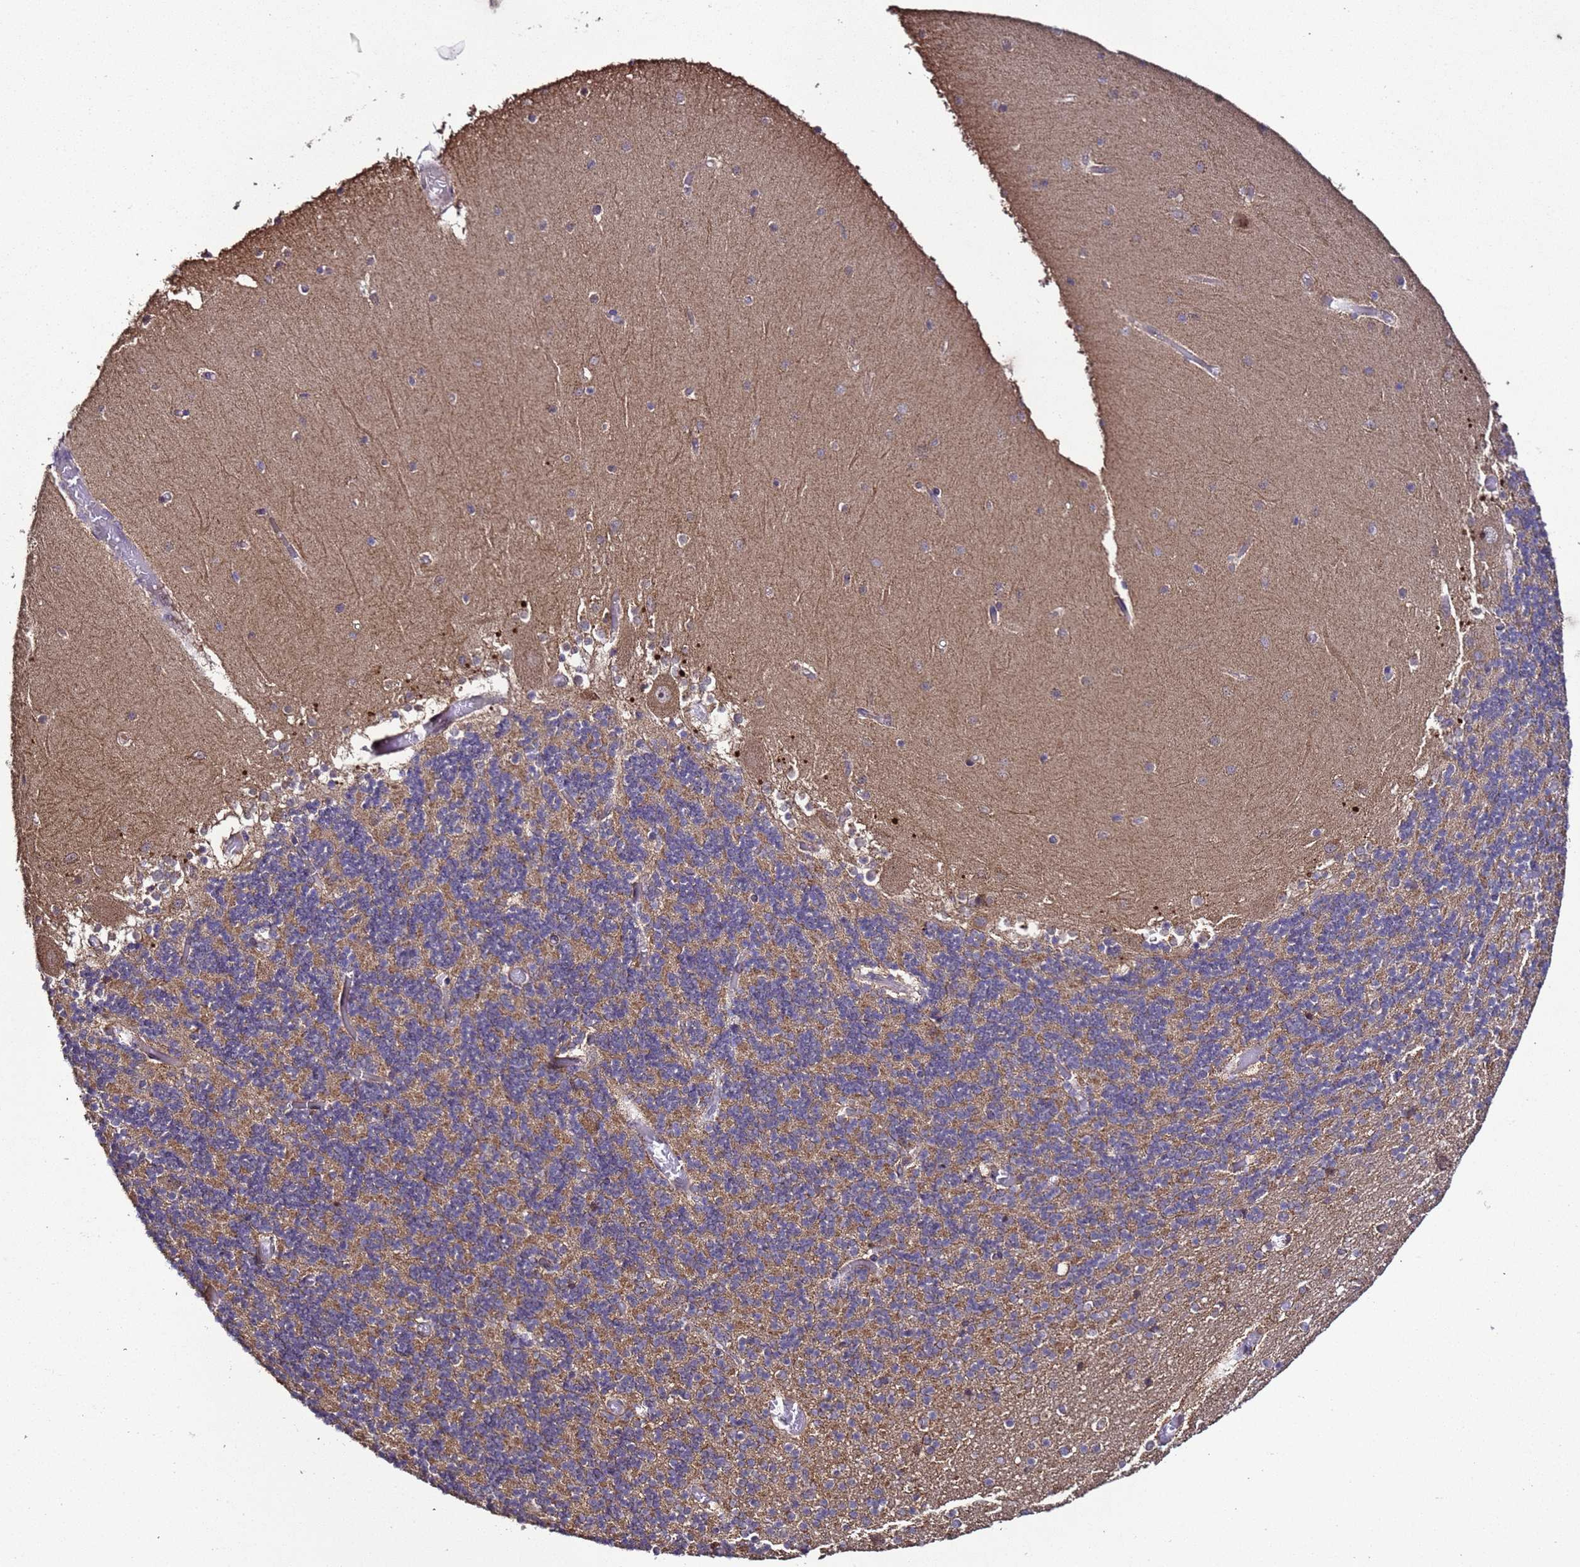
{"staining": {"intensity": "moderate", "quantity": "25%-75%", "location": "cytoplasmic/membranous"}, "tissue": "cerebellum", "cell_type": "Cells in granular layer", "image_type": "normal", "snomed": [{"axis": "morphology", "description": "Normal tissue, NOS"}, {"axis": "topography", "description": "Cerebellum"}], "caption": "DAB immunohistochemical staining of benign human cerebellum displays moderate cytoplasmic/membranous protein expression in approximately 25%-75% of cells in granular layer. (brown staining indicates protein expression, while blue staining denotes nuclei).", "gene": "HSPBAP1", "patient": {"sex": "female", "age": 28}}